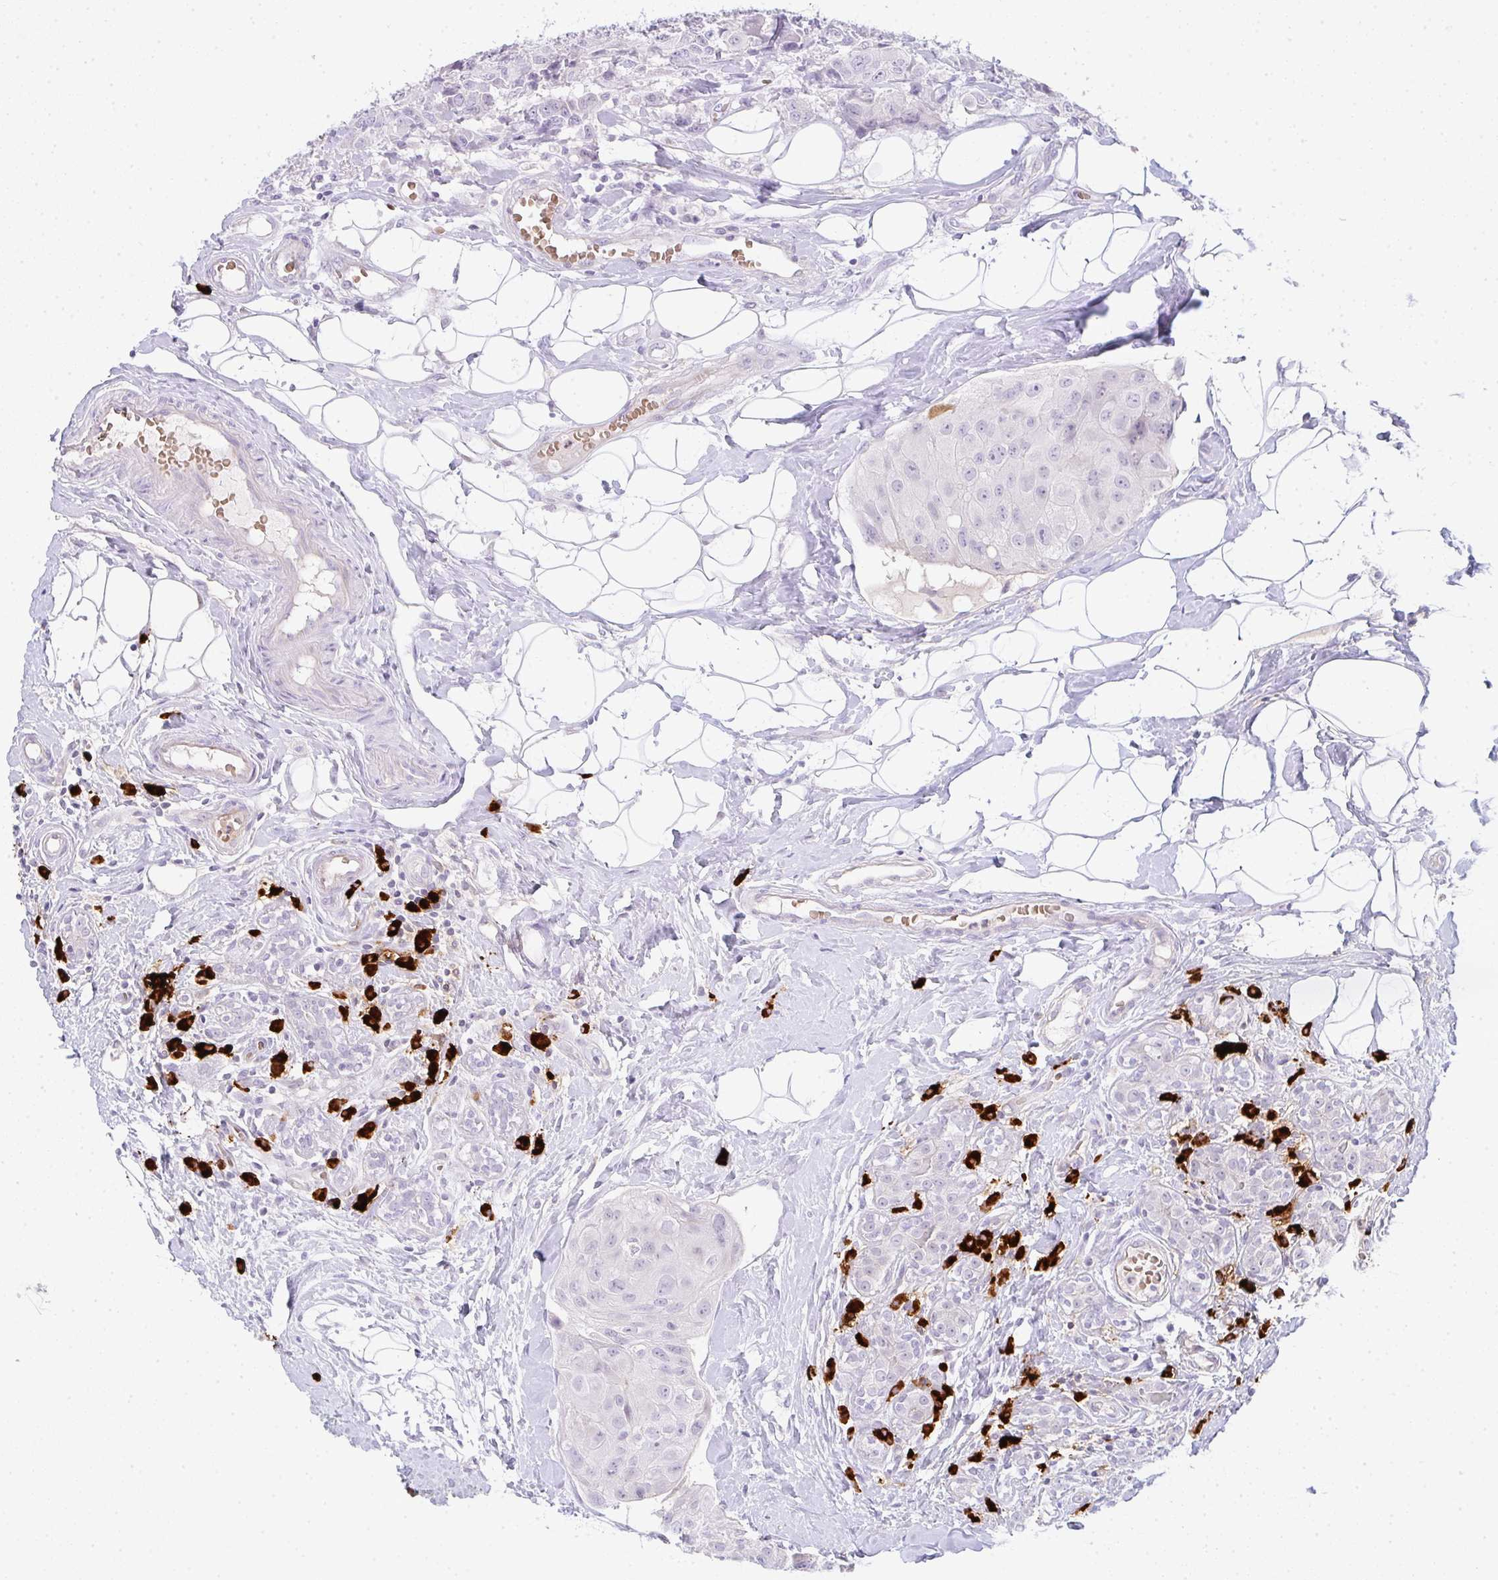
{"staining": {"intensity": "negative", "quantity": "none", "location": "none"}, "tissue": "breast cancer", "cell_type": "Tumor cells", "image_type": "cancer", "snomed": [{"axis": "morphology", "description": "Duct carcinoma"}, {"axis": "topography", "description": "Breast"}], "caption": "Immunohistochemistry (IHC) histopathology image of human breast cancer stained for a protein (brown), which demonstrates no staining in tumor cells. (DAB immunohistochemistry visualized using brightfield microscopy, high magnification).", "gene": "CACNA1S", "patient": {"sex": "female", "age": 43}}